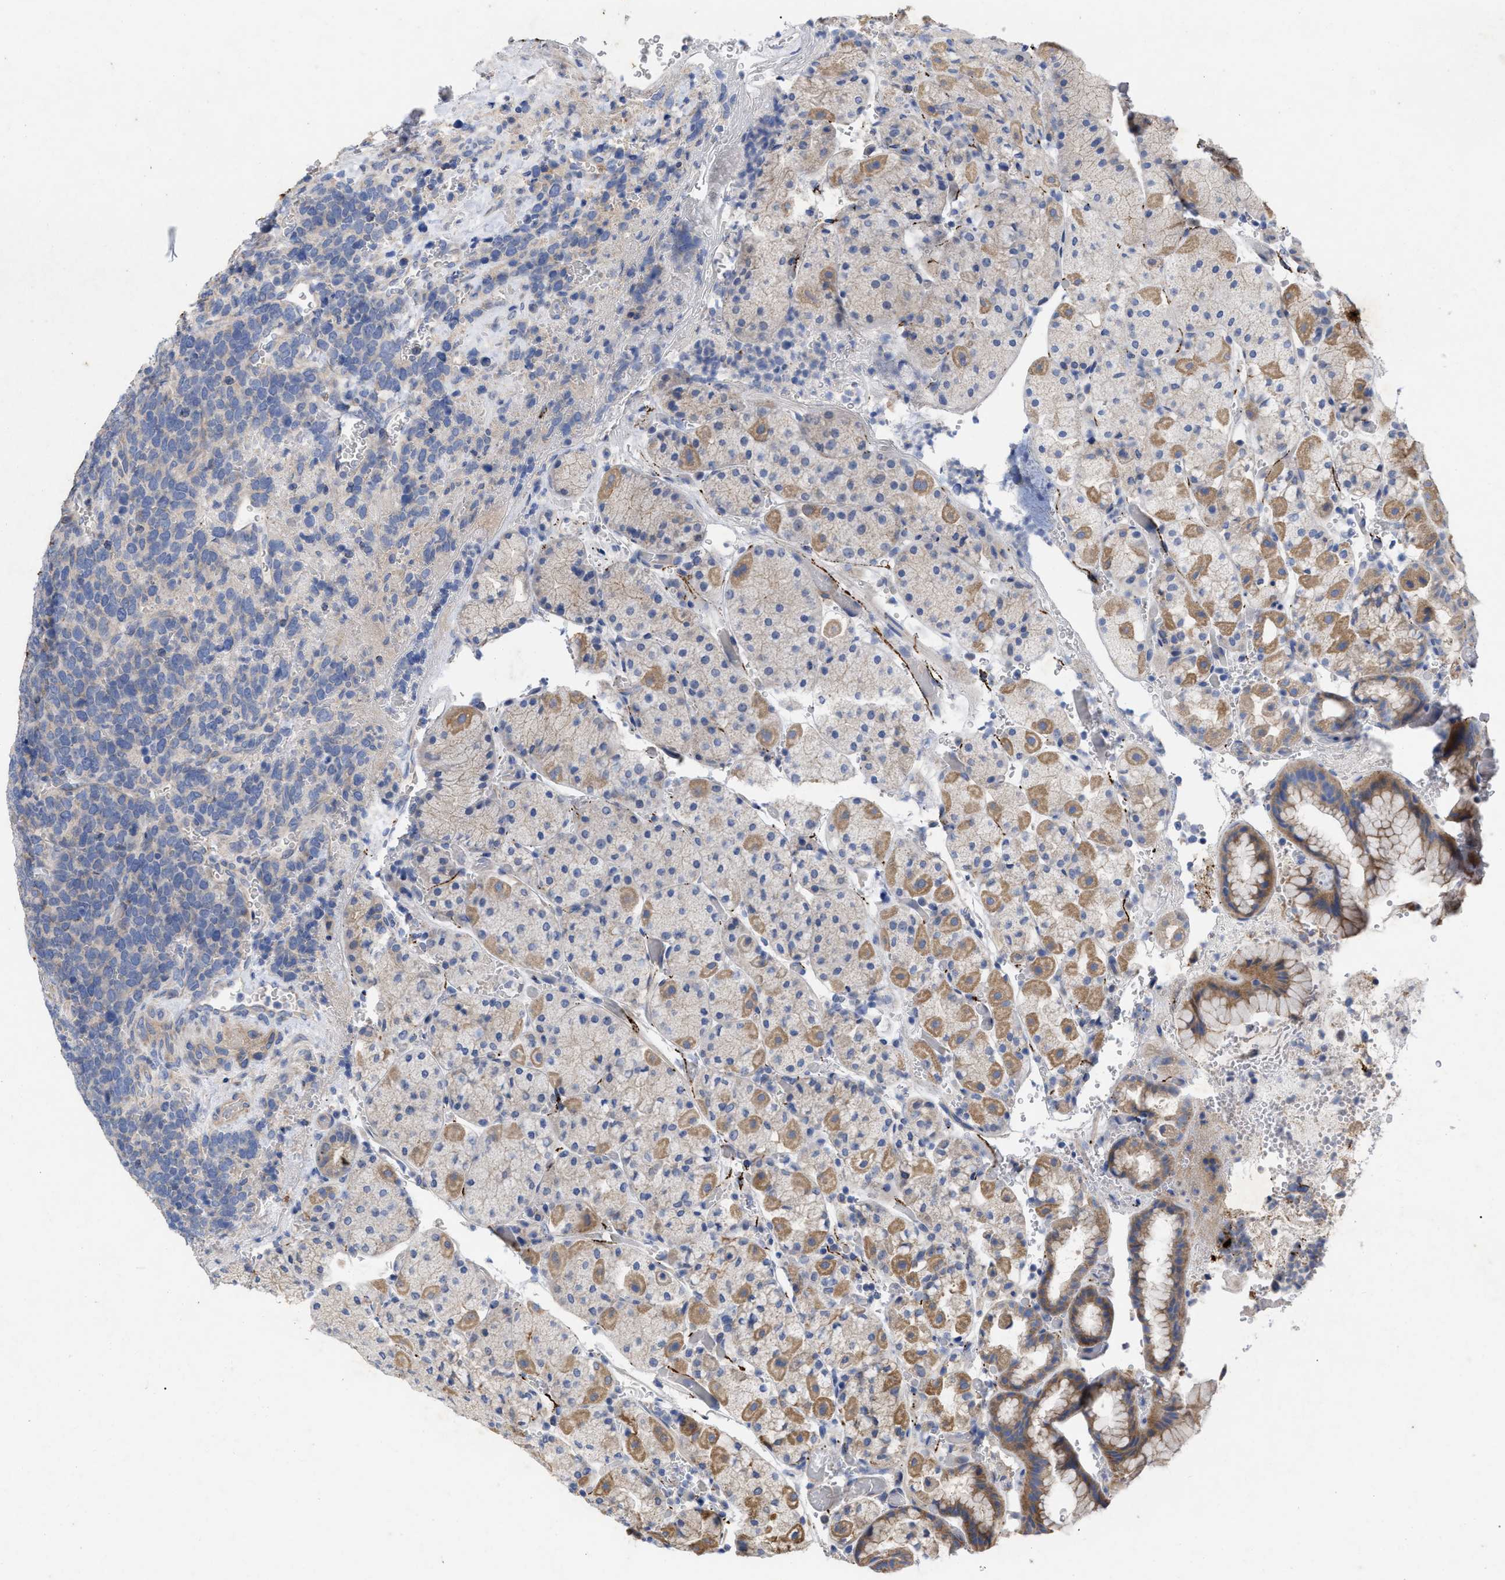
{"staining": {"intensity": "moderate", "quantity": "25%-75%", "location": "cytoplasmic/membranous"}, "tissue": "stomach", "cell_type": "Glandular cells", "image_type": "normal", "snomed": [{"axis": "morphology", "description": "Normal tissue, NOS"}, {"axis": "morphology", "description": "Carcinoid, malignant, NOS"}, {"axis": "topography", "description": "Stomach, upper"}], "caption": "Stomach stained with a brown dye exhibits moderate cytoplasmic/membranous positive expression in approximately 25%-75% of glandular cells.", "gene": "VIP", "patient": {"sex": "male", "age": 39}}